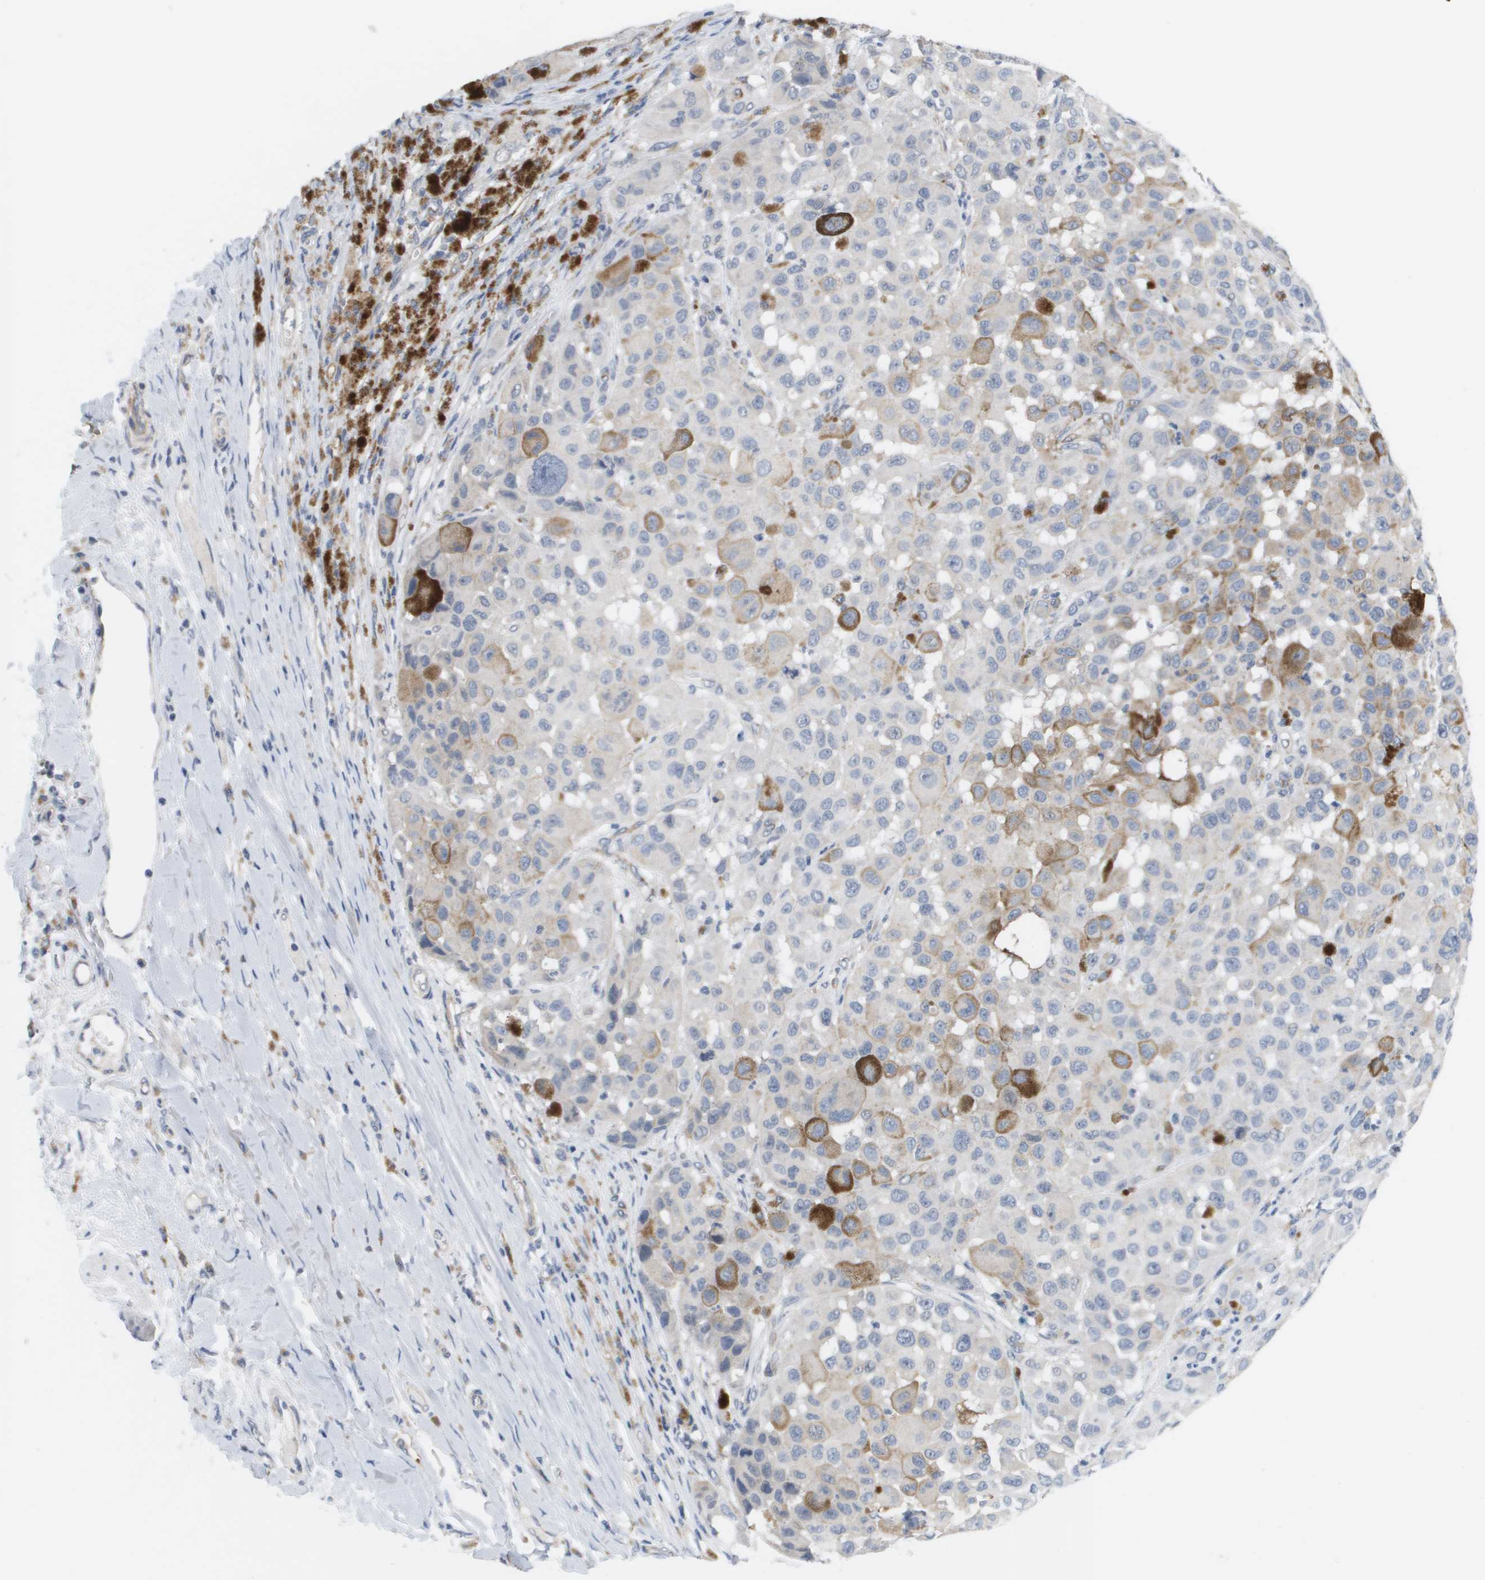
{"staining": {"intensity": "negative", "quantity": "none", "location": "none"}, "tissue": "melanoma", "cell_type": "Tumor cells", "image_type": "cancer", "snomed": [{"axis": "morphology", "description": "Malignant melanoma, NOS"}, {"axis": "topography", "description": "Skin"}], "caption": "An image of malignant melanoma stained for a protein displays no brown staining in tumor cells. (Immunohistochemistry (ihc), brightfield microscopy, high magnification).", "gene": "ANGPT2", "patient": {"sex": "male", "age": 96}}